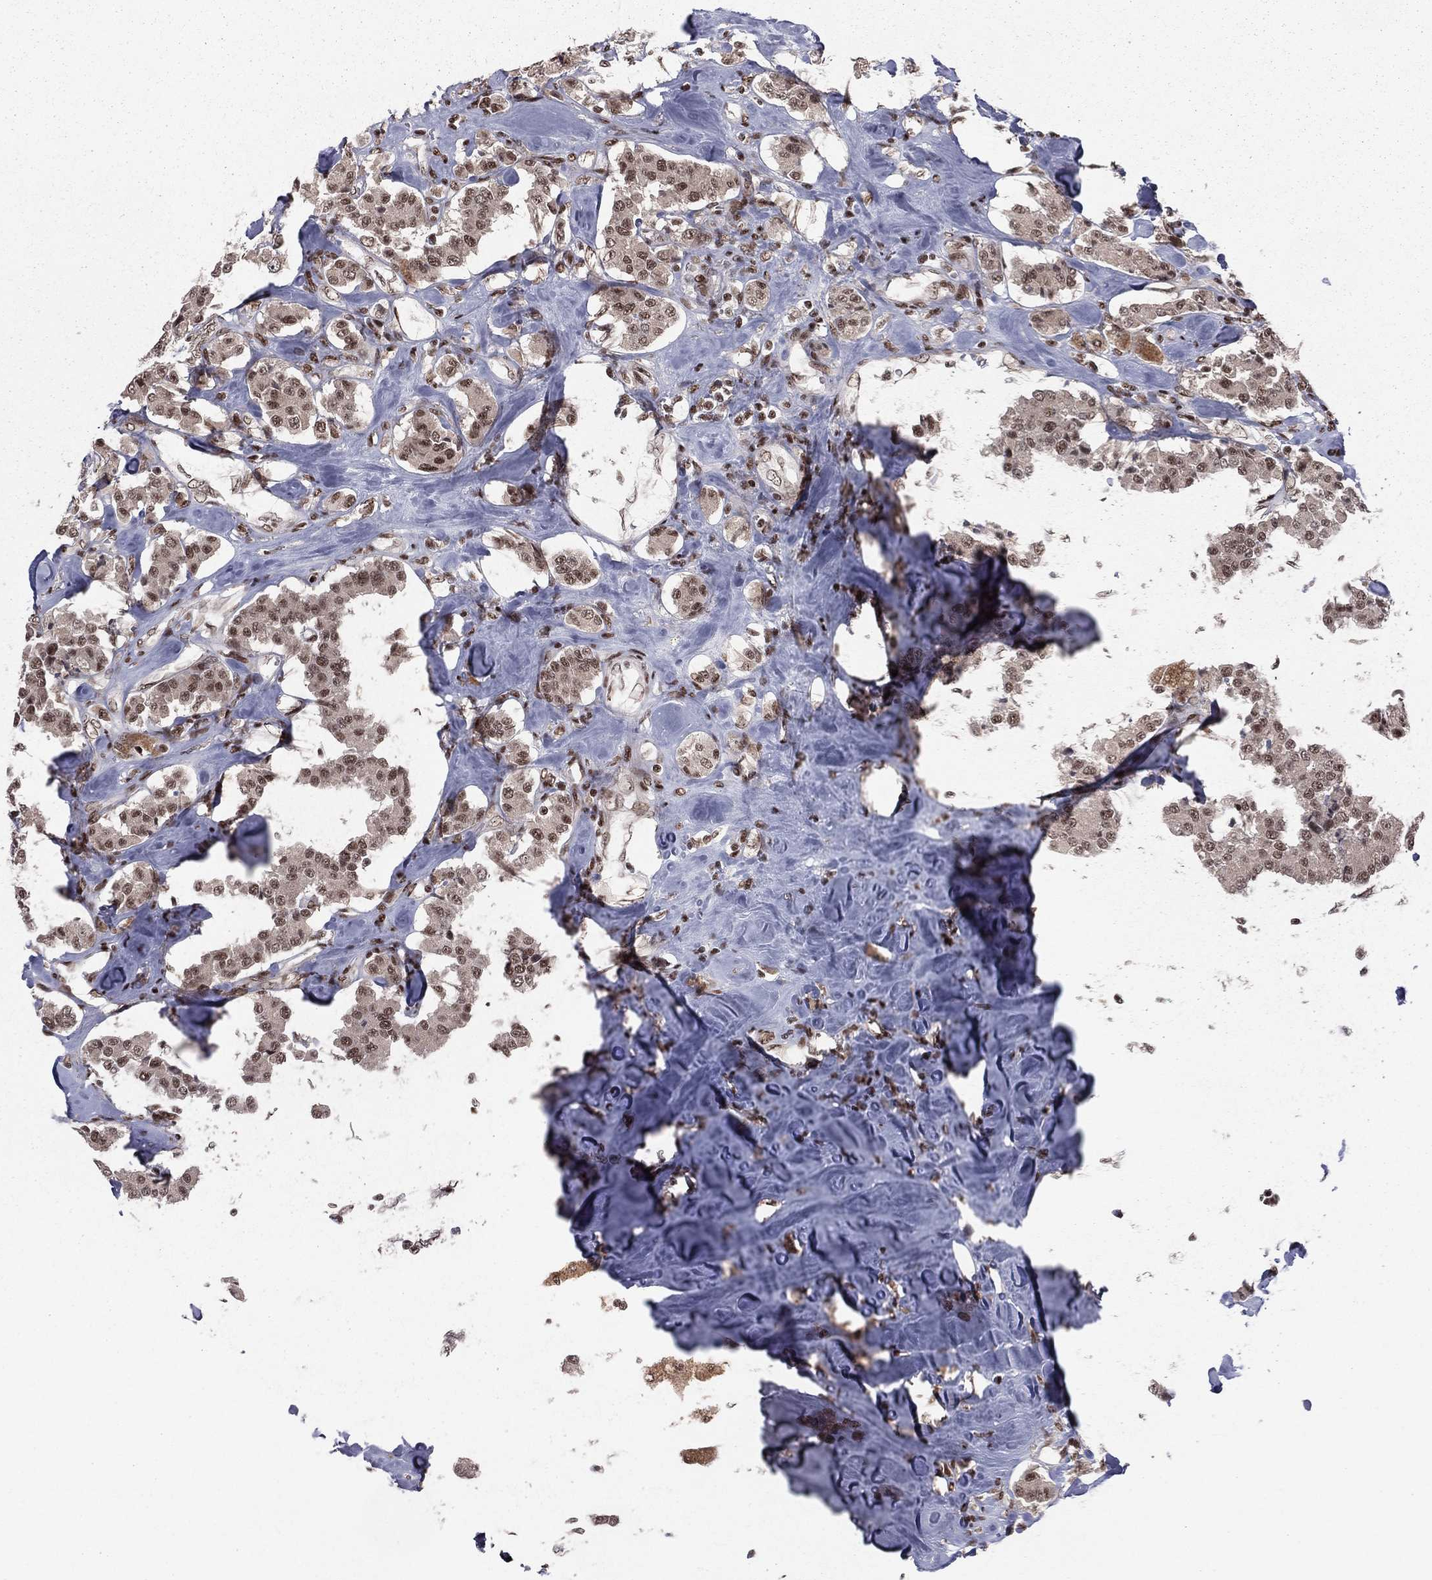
{"staining": {"intensity": "moderate", "quantity": "25%-75%", "location": "cytoplasmic/membranous"}, "tissue": "carcinoid", "cell_type": "Tumor cells", "image_type": "cancer", "snomed": [{"axis": "morphology", "description": "Carcinoid, malignant, NOS"}, {"axis": "topography", "description": "Pancreas"}], "caption": "A brown stain shows moderate cytoplasmic/membranous staining of a protein in human carcinoid (malignant) tumor cells. (DAB IHC with brightfield microscopy, high magnification).", "gene": "NFYB", "patient": {"sex": "male", "age": 41}}